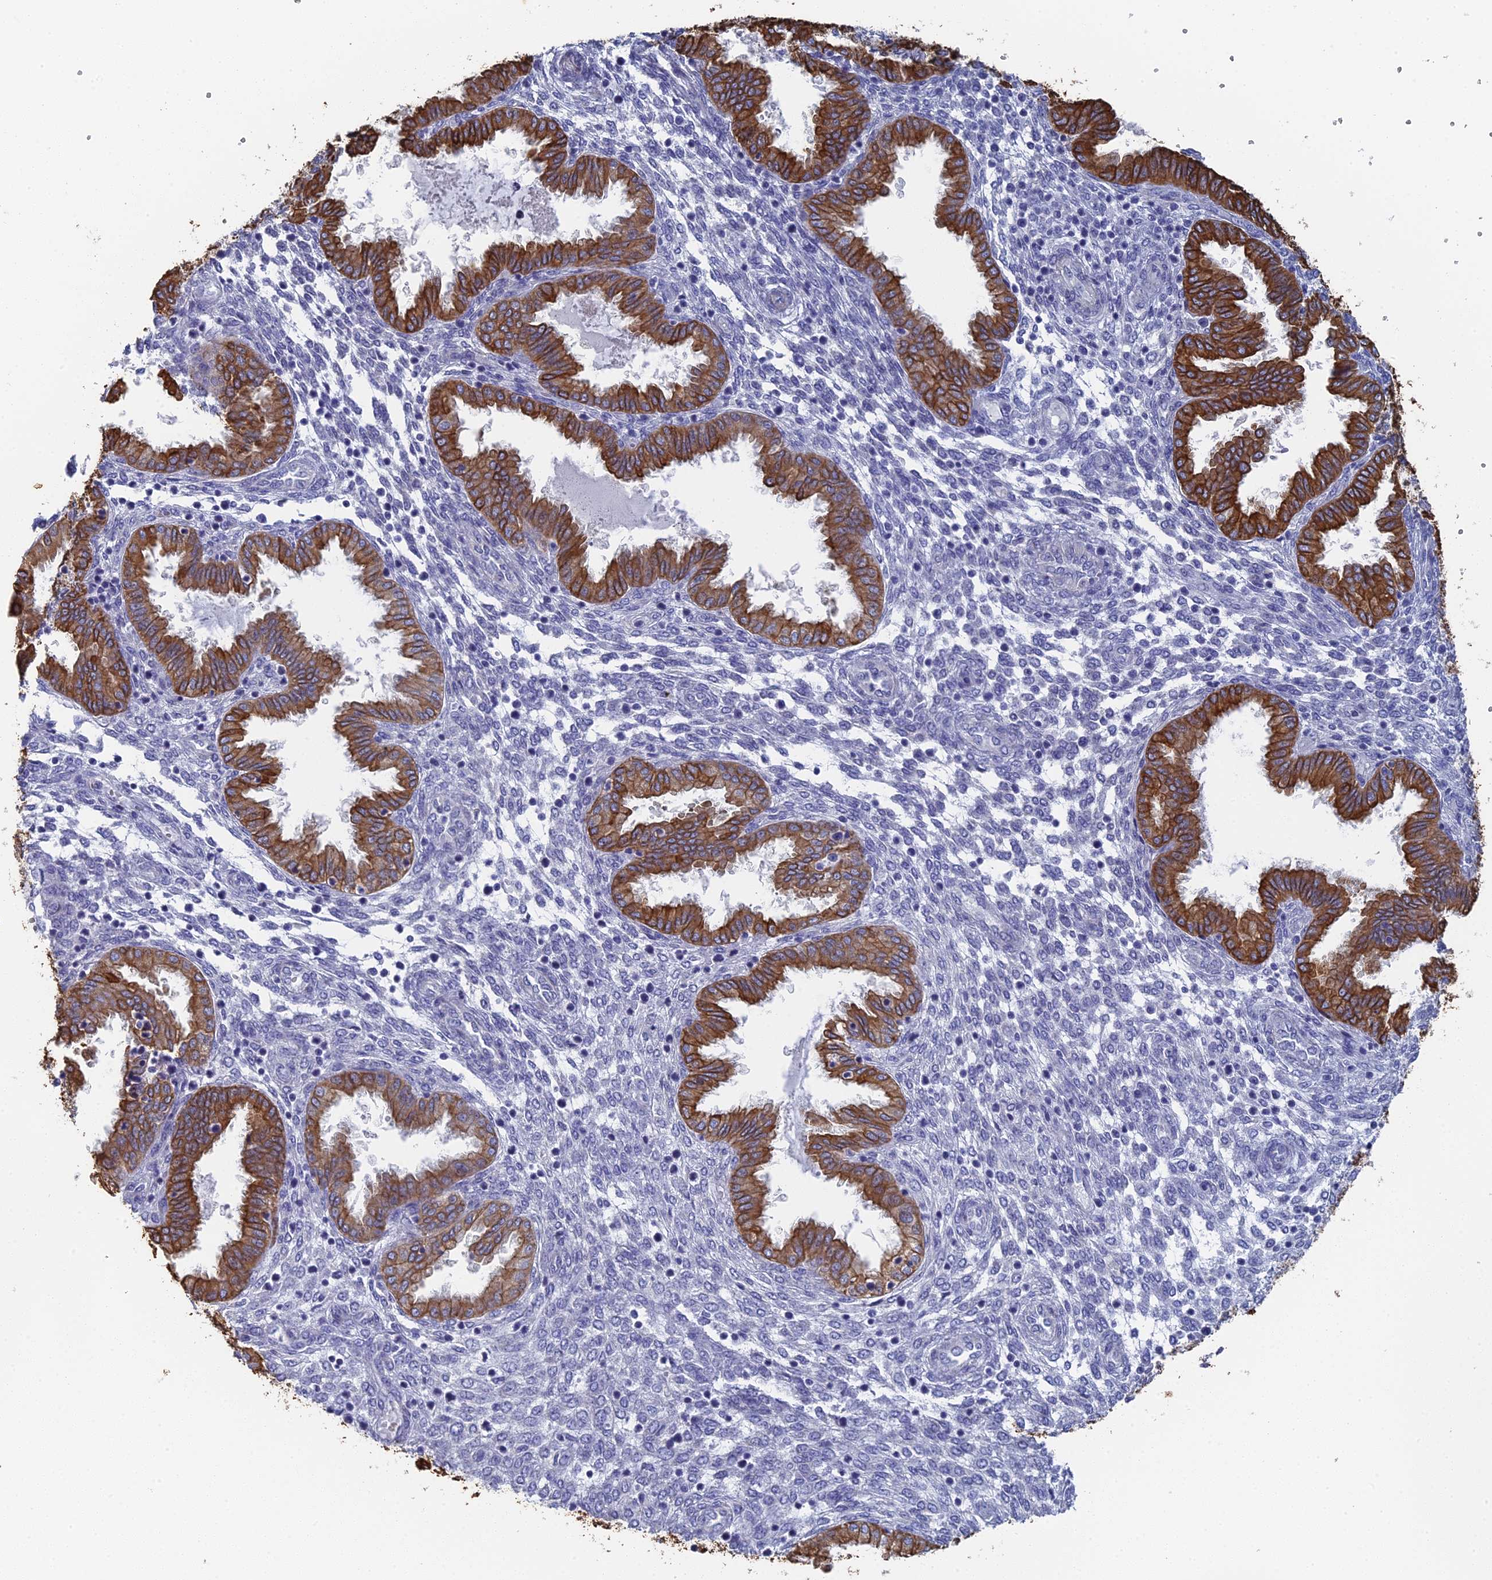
{"staining": {"intensity": "negative", "quantity": "none", "location": "none"}, "tissue": "endometrium", "cell_type": "Cells in endometrial stroma", "image_type": "normal", "snomed": [{"axis": "morphology", "description": "Normal tissue, NOS"}, {"axis": "topography", "description": "Endometrium"}], "caption": "Benign endometrium was stained to show a protein in brown. There is no significant positivity in cells in endometrial stroma.", "gene": "SRFBP1", "patient": {"sex": "female", "age": 33}}